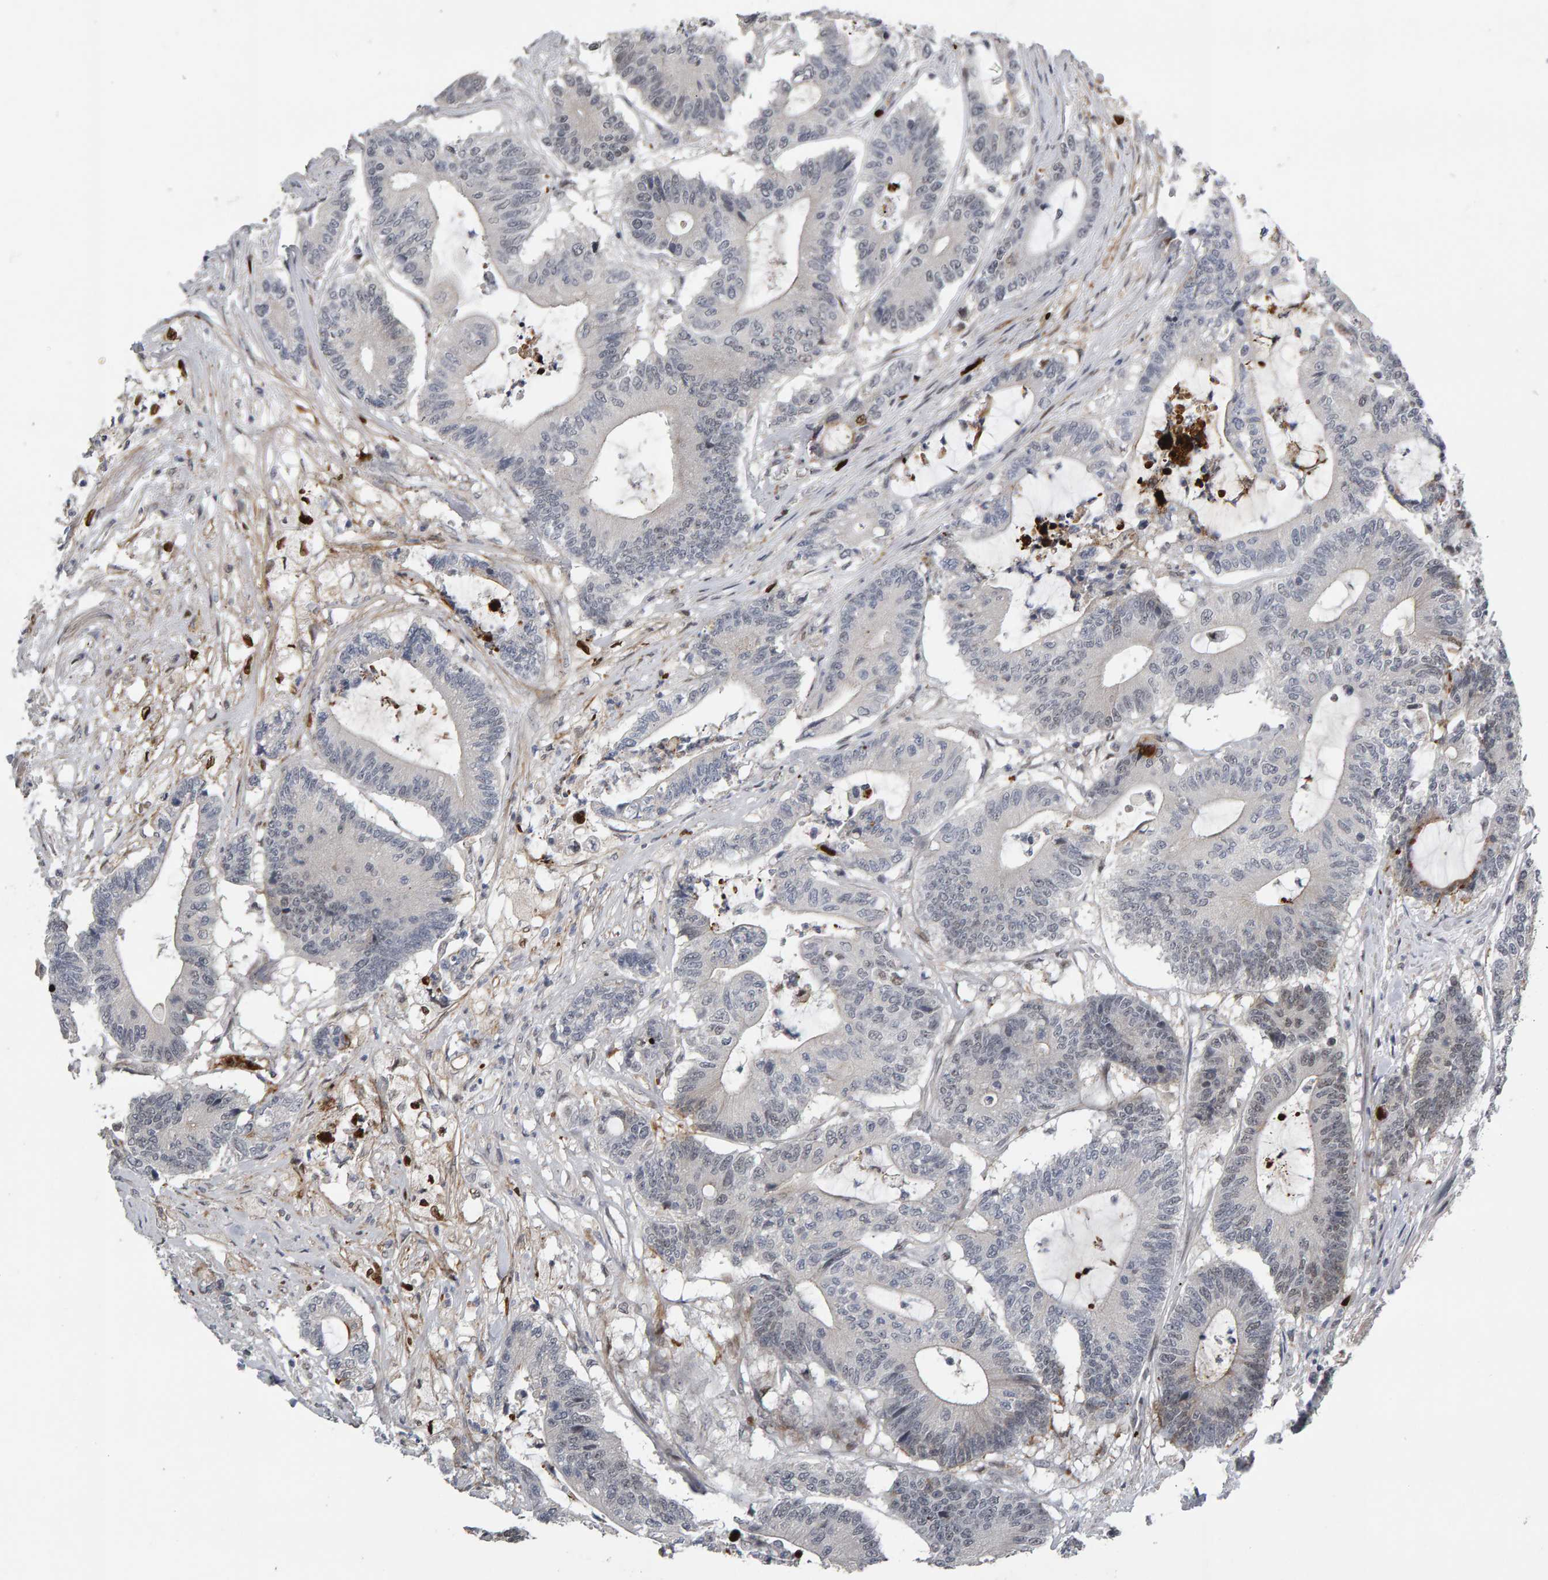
{"staining": {"intensity": "moderate", "quantity": "<25%", "location": "cytoplasmic/membranous"}, "tissue": "colorectal cancer", "cell_type": "Tumor cells", "image_type": "cancer", "snomed": [{"axis": "morphology", "description": "Adenocarcinoma, NOS"}, {"axis": "topography", "description": "Colon"}], "caption": "Tumor cells reveal low levels of moderate cytoplasmic/membranous staining in about <25% of cells in colorectal cancer (adenocarcinoma). Using DAB (brown) and hematoxylin (blue) stains, captured at high magnification using brightfield microscopy.", "gene": "IPO8", "patient": {"sex": "female", "age": 84}}